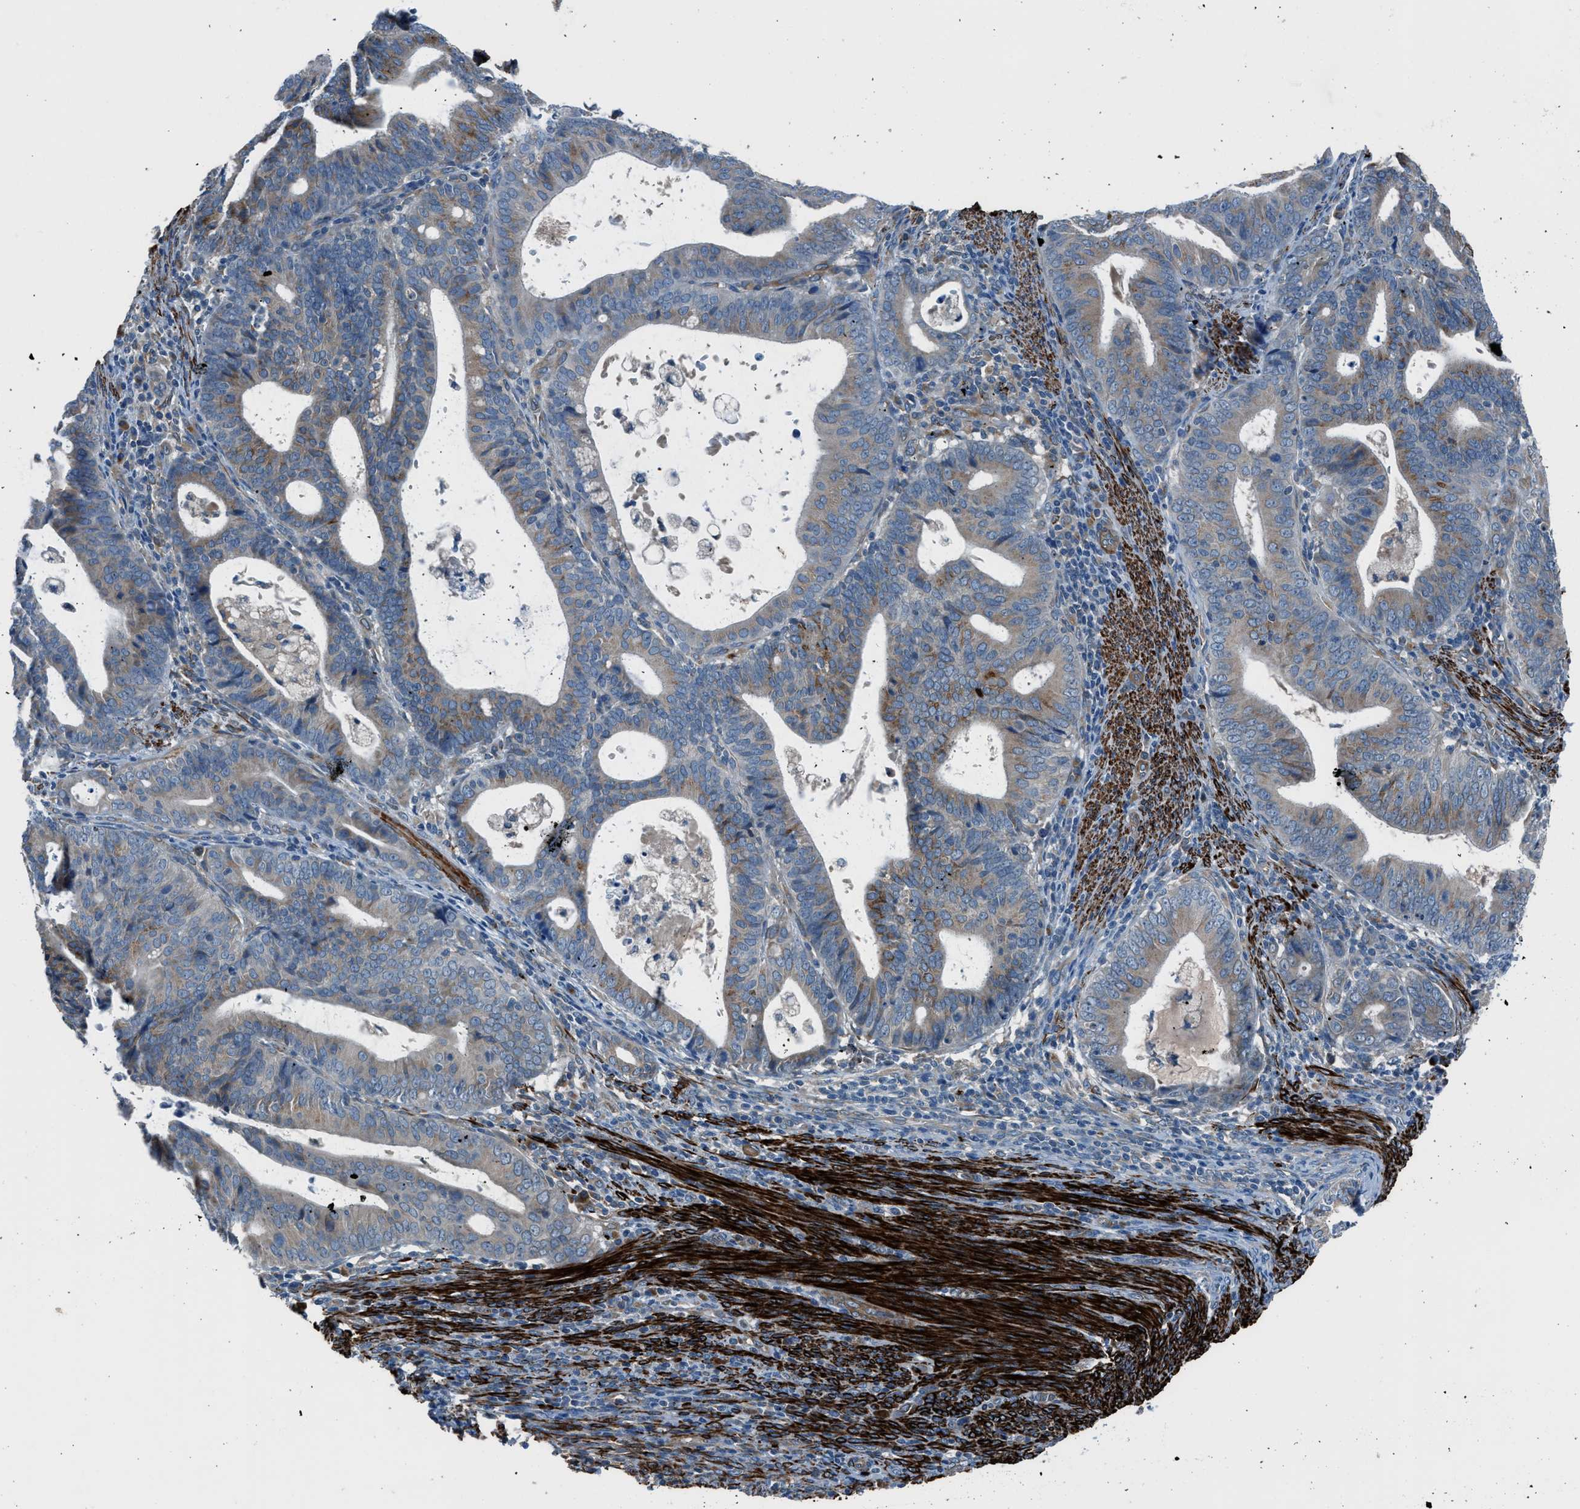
{"staining": {"intensity": "weak", "quantity": "25%-75%", "location": "cytoplasmic/membranous"}, "tissue": "endometrial cancer", "cell_type": "Tumor cells", "image_type": "cancer", "snomed": [{"axis": "morphology", "description": "Adenocarcinoma, NOS"}, {"axis": "topography", "description": "Uterus"}], "caption": "The immunohistochemical stain highlights weak cytoplasmic/membranous positivity in tumor cells of adenocarcinoma (endometrial) tissue.", "gene": "LMBR1", "patient": {"sex": "female", "age": 83}}